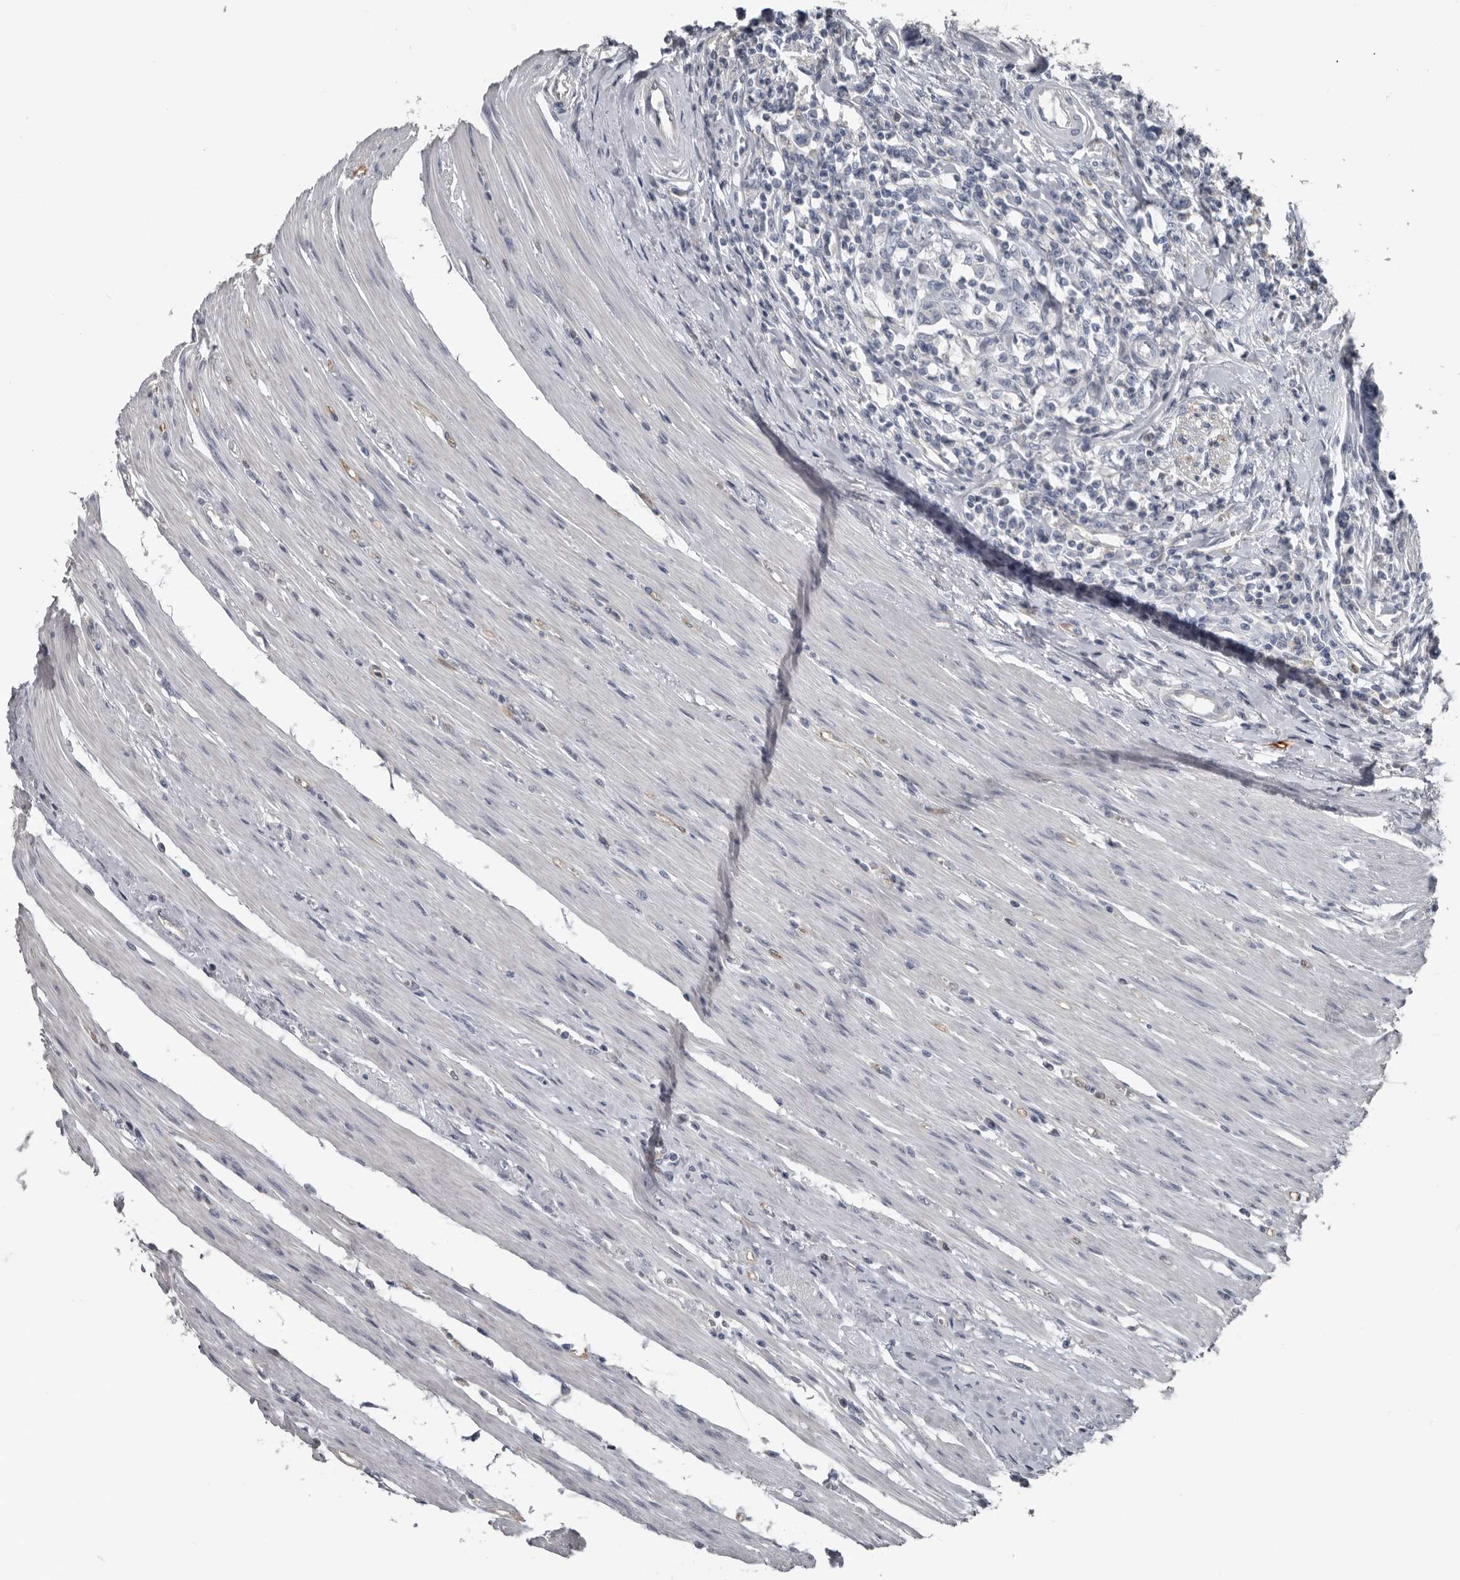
{"staining": {"intensity": "negative", "quantity": "none", "location": "none"}, "tissue": "colorectal cancer", "cell_type": "Tumor cells", "image_type": "cancer", "snomed": [{"axis": "morphology", "description": "Adenocarcinoma, NOS"}, {"axis": "topography", "description": "Rectum"}], "caption": "IHC histopathology image of colorectal cancer stained for a protein (brown), which exhibits no staining in tumor cells.", "gene": "FABP7", "patient": {"sex": "male", "age": 84}}